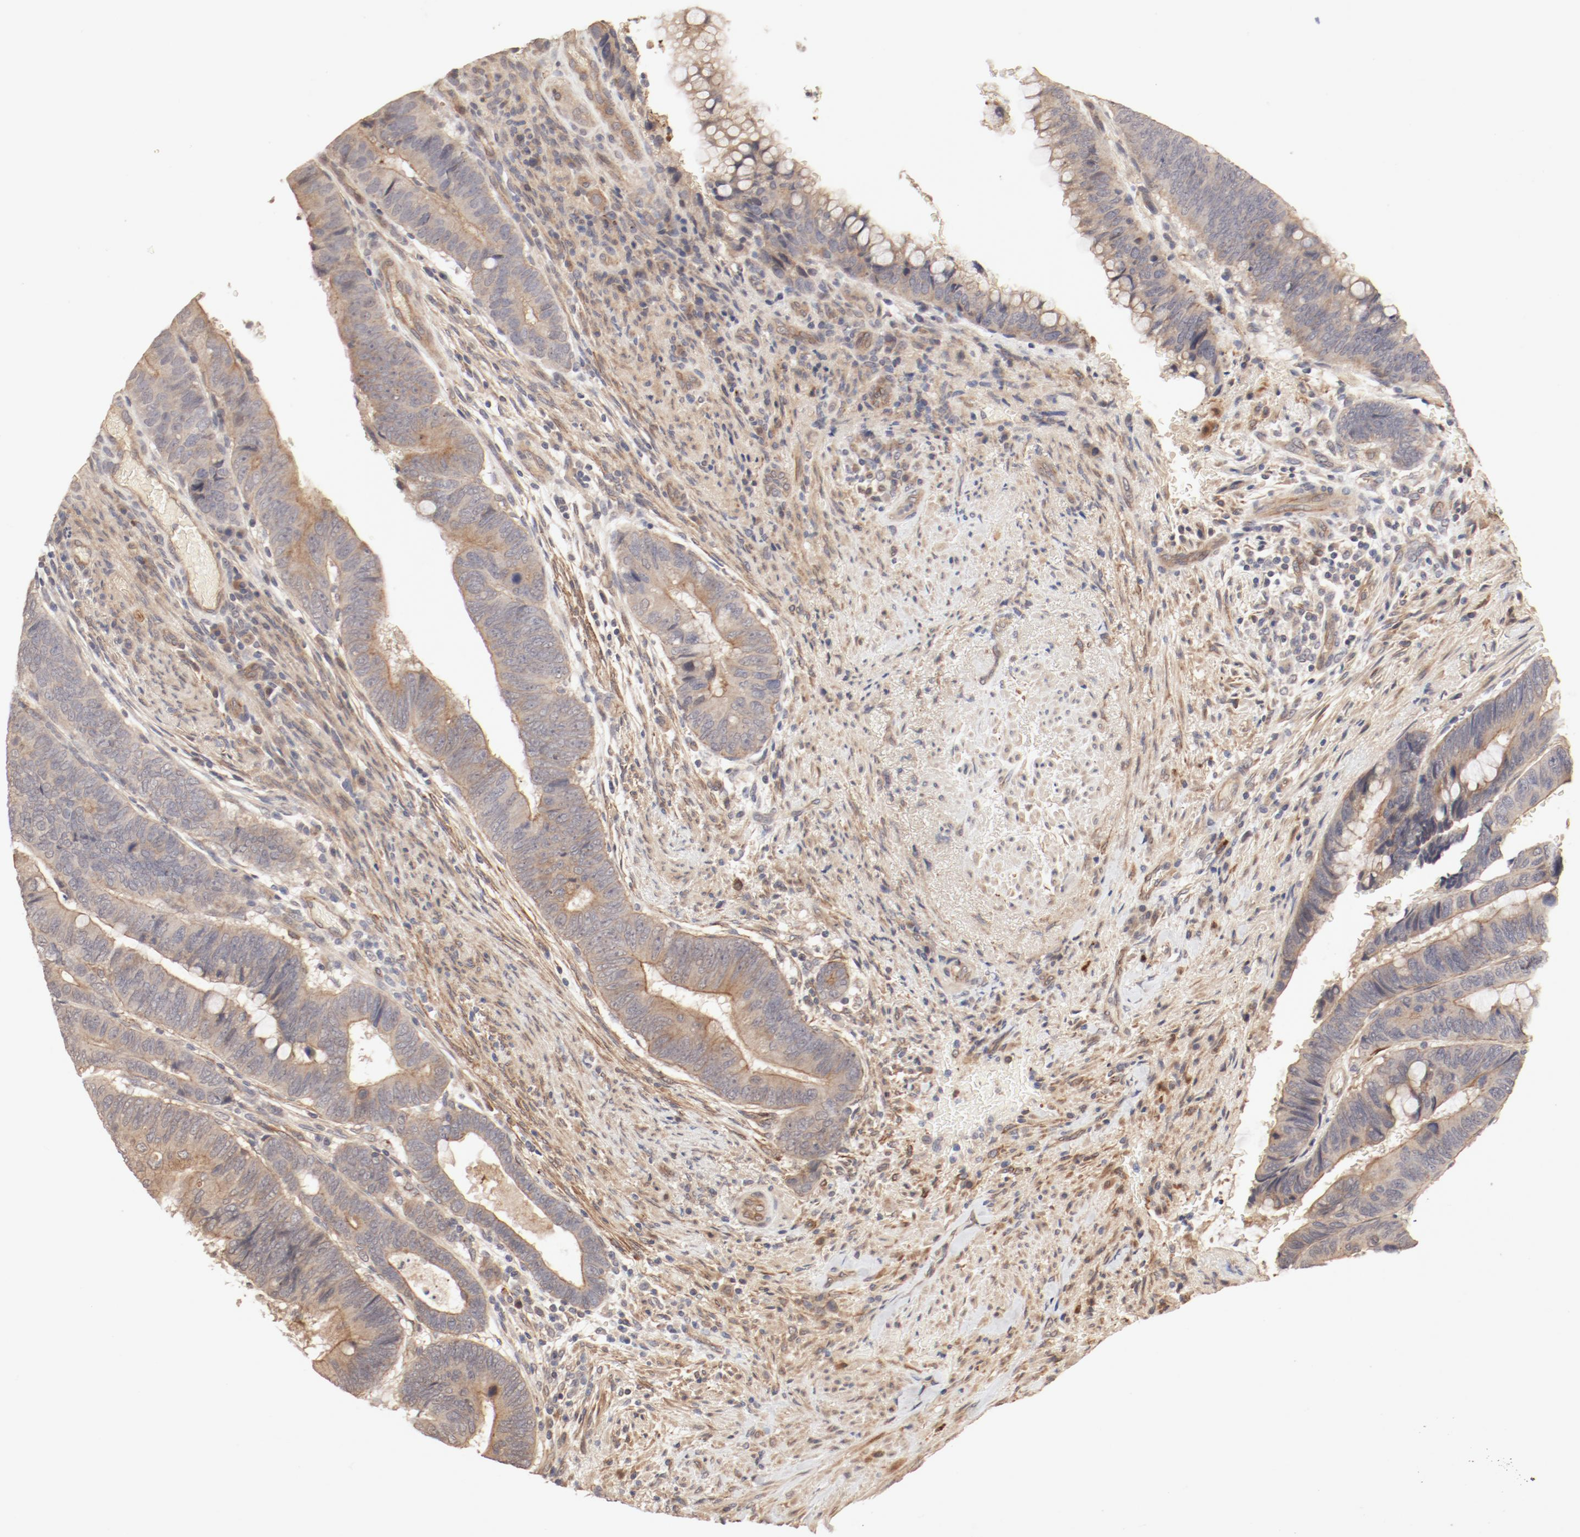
{"staining": {"intensity": "moderate", "quantity": ">75%", "location": "cytoplasmic/membranous"}, "tissue": "colorectal cancer", "cell_type": "Tumor cells", "image_type": "cancer", "snomed": [{"axis": "morphology", "description": "Normal tissue, NOS"}, {"axis": "morphology", "description": "Adenocarcinoma, NOS"}, {"axis": "topography", "description": "Rectum"}], "caption": "Tumor cells display medium levels of moderate cytoplasmic/membranous positivity in about >75% of cells in human colorectal adenocarcinoma.", "gene": "IL3RA", "patient": {"sex": "male", "age": 92}}